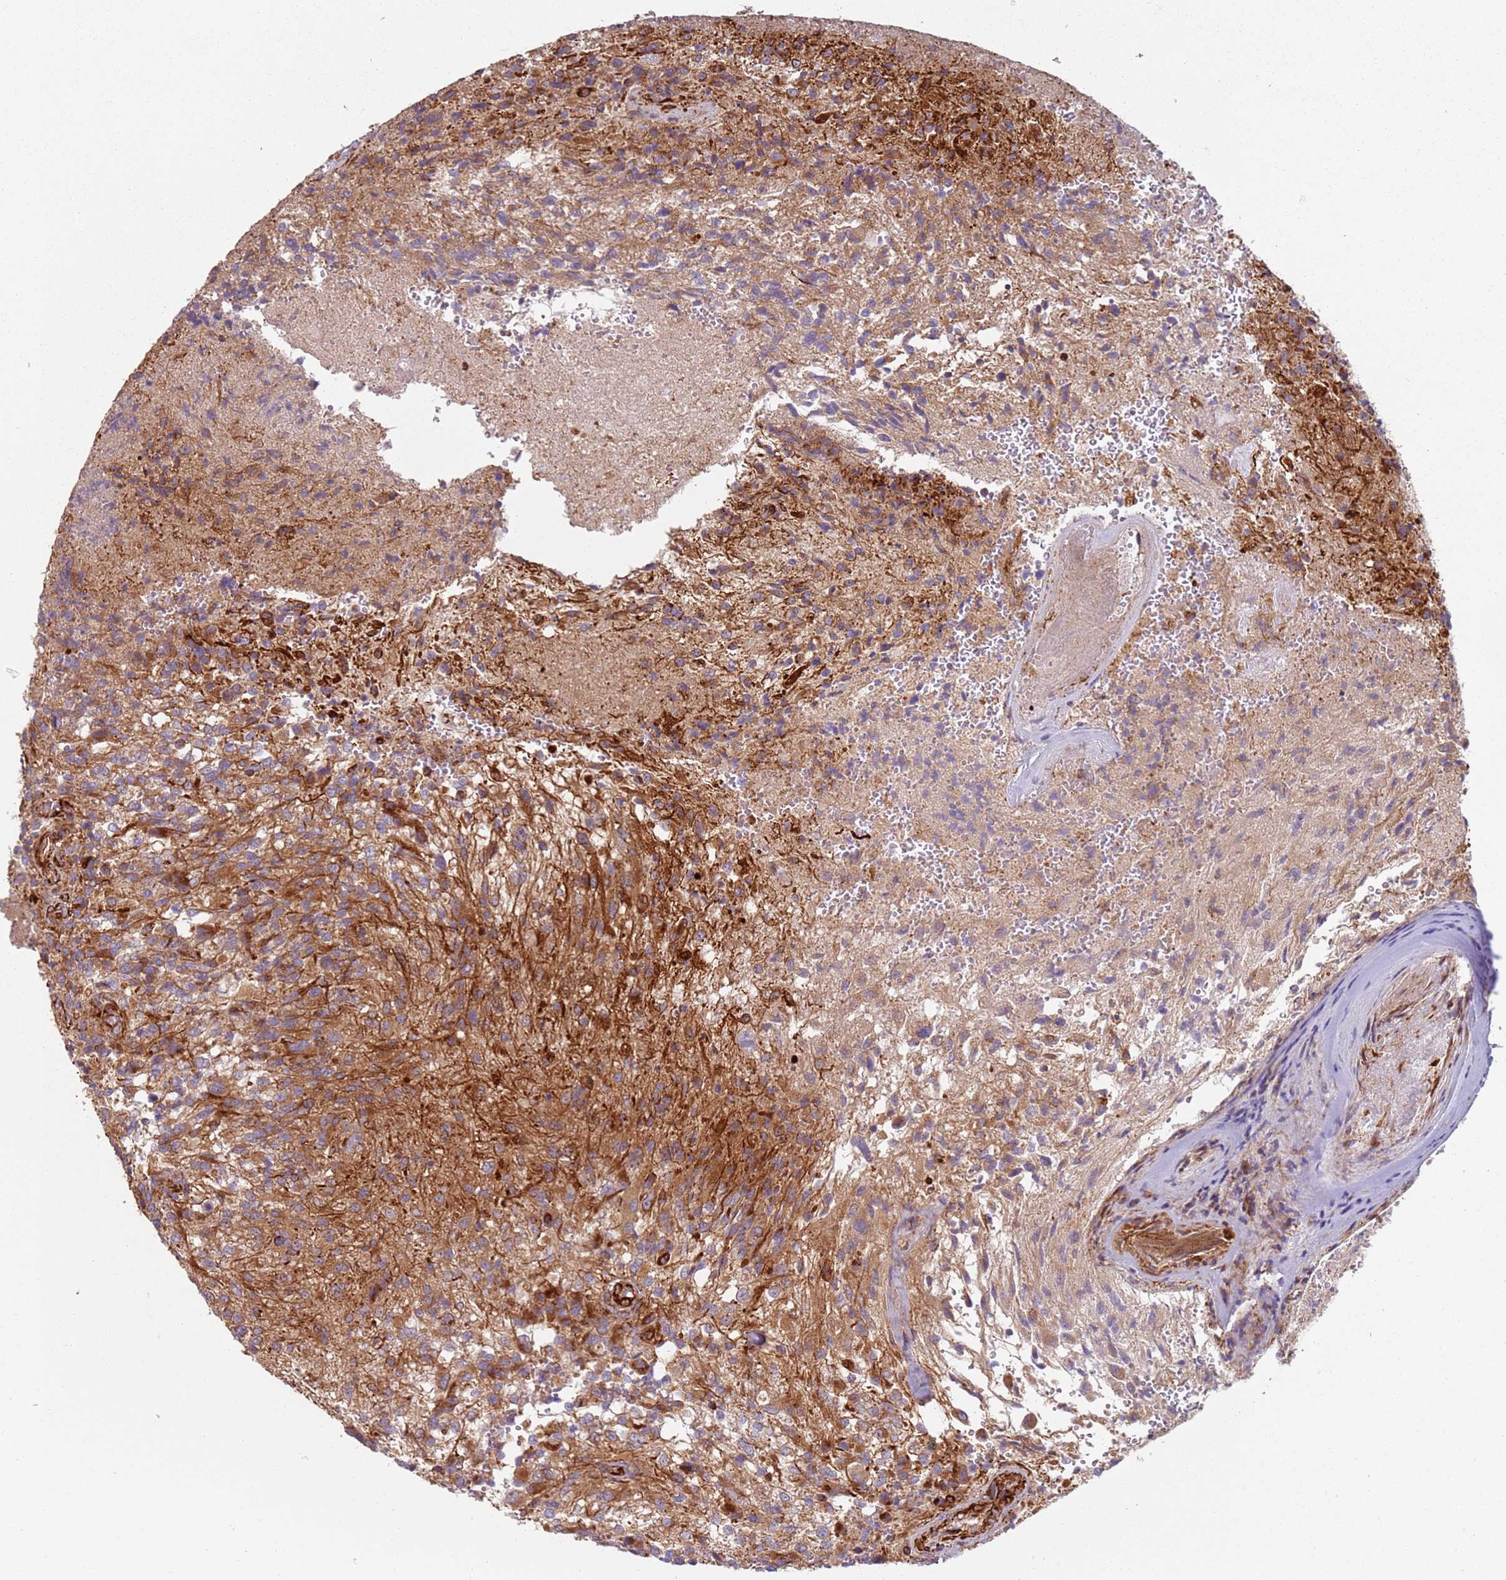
{"staining": {"intensity": "moderate", "quantity": ">75%", "location": "cytoplasmic/membranous"}, "tissue": "glioma", "cell_type": "Tumor cells", "image_type": "cancer", "snomed": [{"axis": "morphology", "description": "Normal tissue, NOS"}, {"axis": "morphology", "description": "Glioma, malignant, High grade"}, {"axis": "topography", "description": "Cerebral cortex"}], "caption": "Malignant glioma (high-grade) was stained to show a protein in brown. There is medium levels of moderate cytoplasmic/membranous staining in about >75% of tumor cells.", "gene": "SNAPIN", "patient": {"sex": "male", "age": 56}}